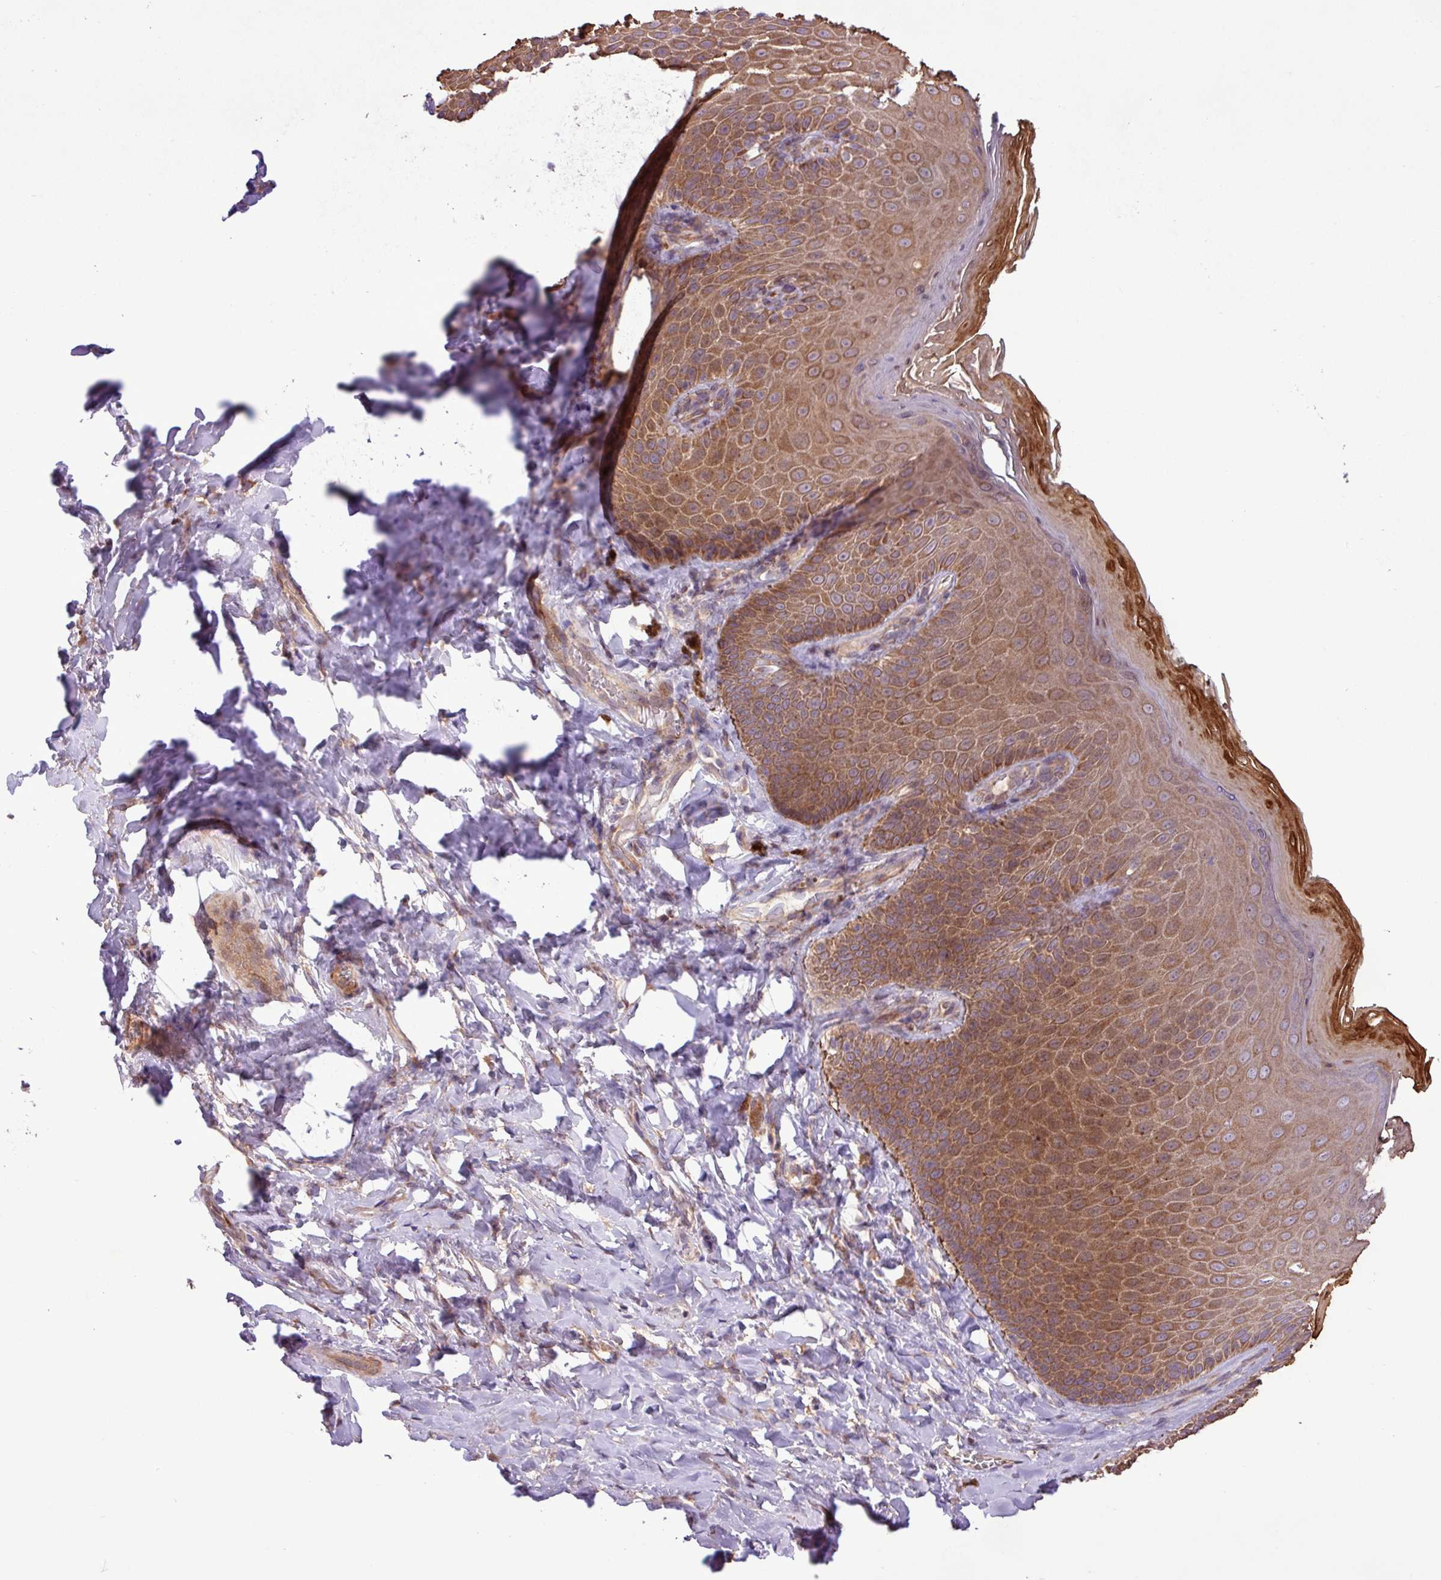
{"staining": {"intensity": "moderate", "quantity": ">75%", "location": "cytoplasmic/membranous"}, "tissue": "skin", "cell_type": "Epidermal cells", "image_type": "normal", "snomed": [{"axis": "morphology", "description": "Normal tissue, NOS"}, {"axis": "topography", "description": "Anal"}, {"axis": "topography", "description": "Peripheral nerve tissue"}], "caption": "High-power microscopy captured an immunohistochemistry histopathology image of benign skin, revealing moderate cytoplasmic/membranous positivity in about >75% of epidermal cells.", "gene": "TIMM10B", "patient": {"sex": "male", "age": 53}}